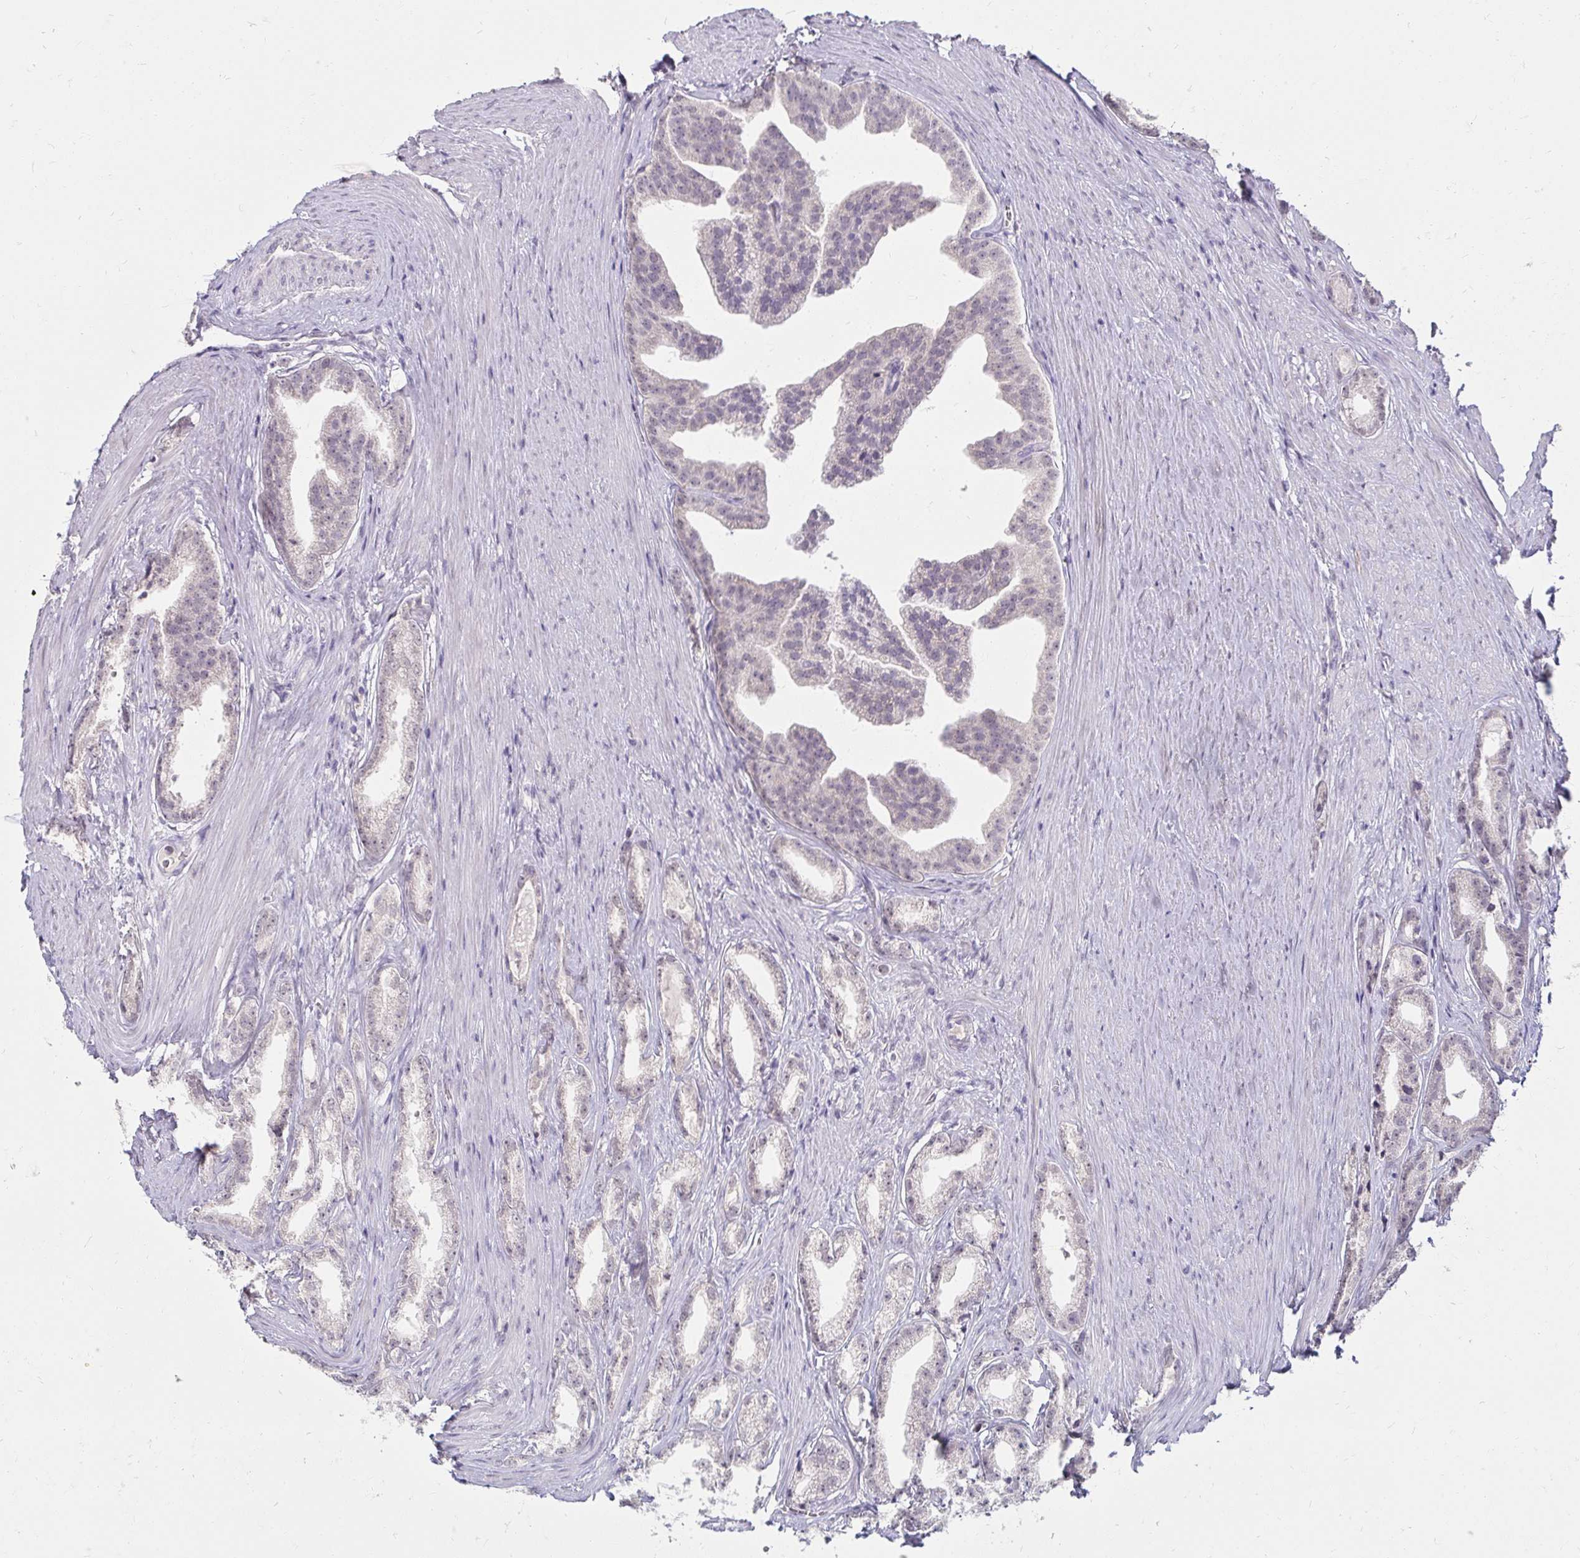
{"staining": {"intensity": "negative", "quantity": "none", "location": "none"}, "tissue": "prostate cancer", "cell_type": "Tumor cells", "image_type": "cancer", "snomed": [{"axis": "morphology", "description": "Adenocarcinoma, Low grade"}, {"axis": "topography", "description": "Prostate"}], "caption": "This is an IHC histopathology image of human prostate cancer (low-grade adenocarcinoma). There is no staining in tumor cells.", "gene": "DDN", "patient": {"sex": "male", "age": 65}}